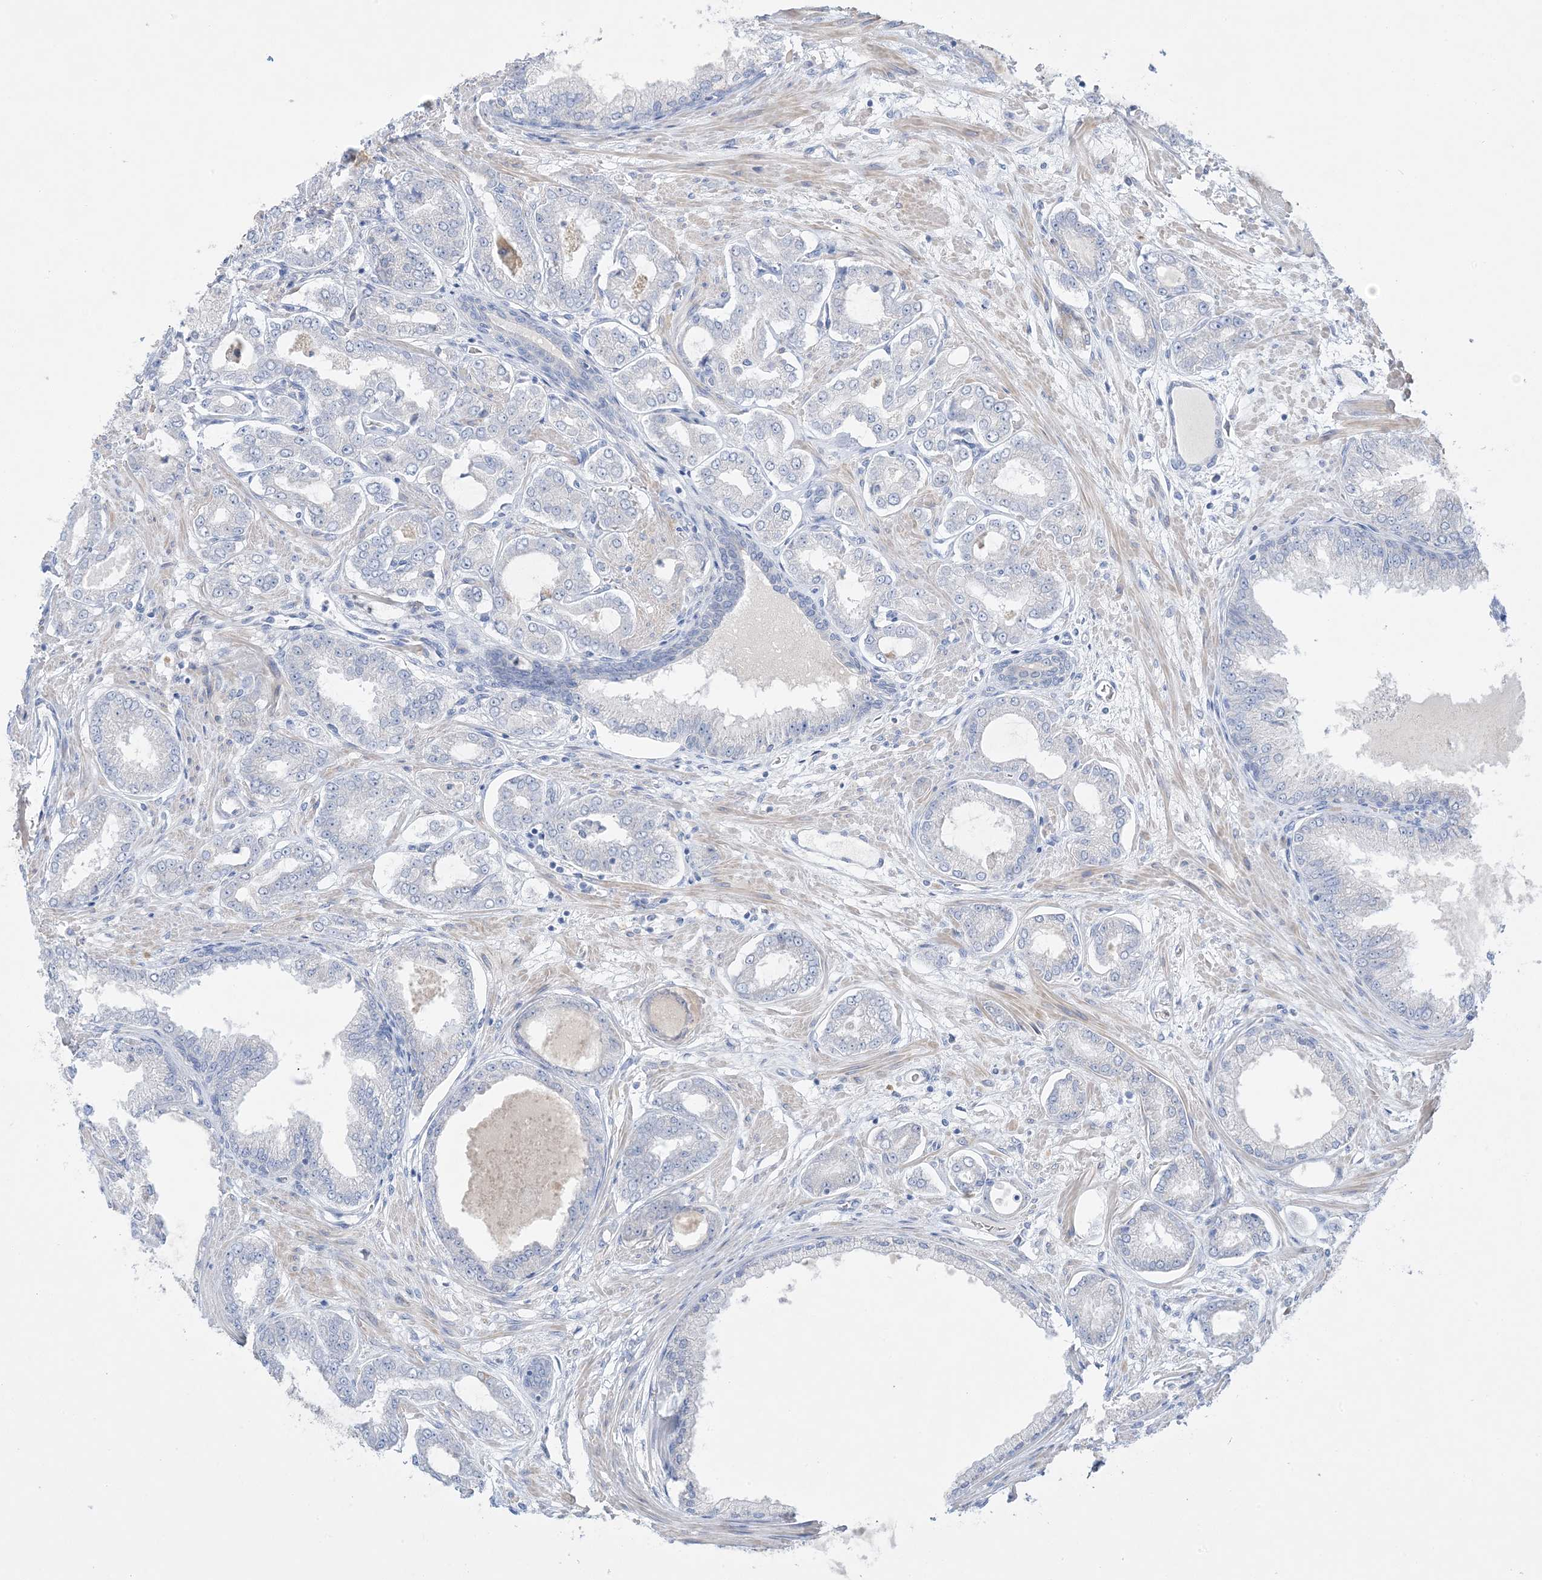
{"staining": {"intensity": "negative", "quantity": "none", "location": "none"}, "tissue": "prostate cancer", "cell_type": "Tumor cells", "image_type": "cancer", "snomed": [{"axis": "morphology", "description": "Adenocarcinoma, Low grade"}, {"axis": "topography", "description": "Prostate"}], "caption": "The micrograph shows no significant expression in tumor cells of prostate cancer.", "gene": "FAM184A", "patient": {"sex": "male", "age": 63}}